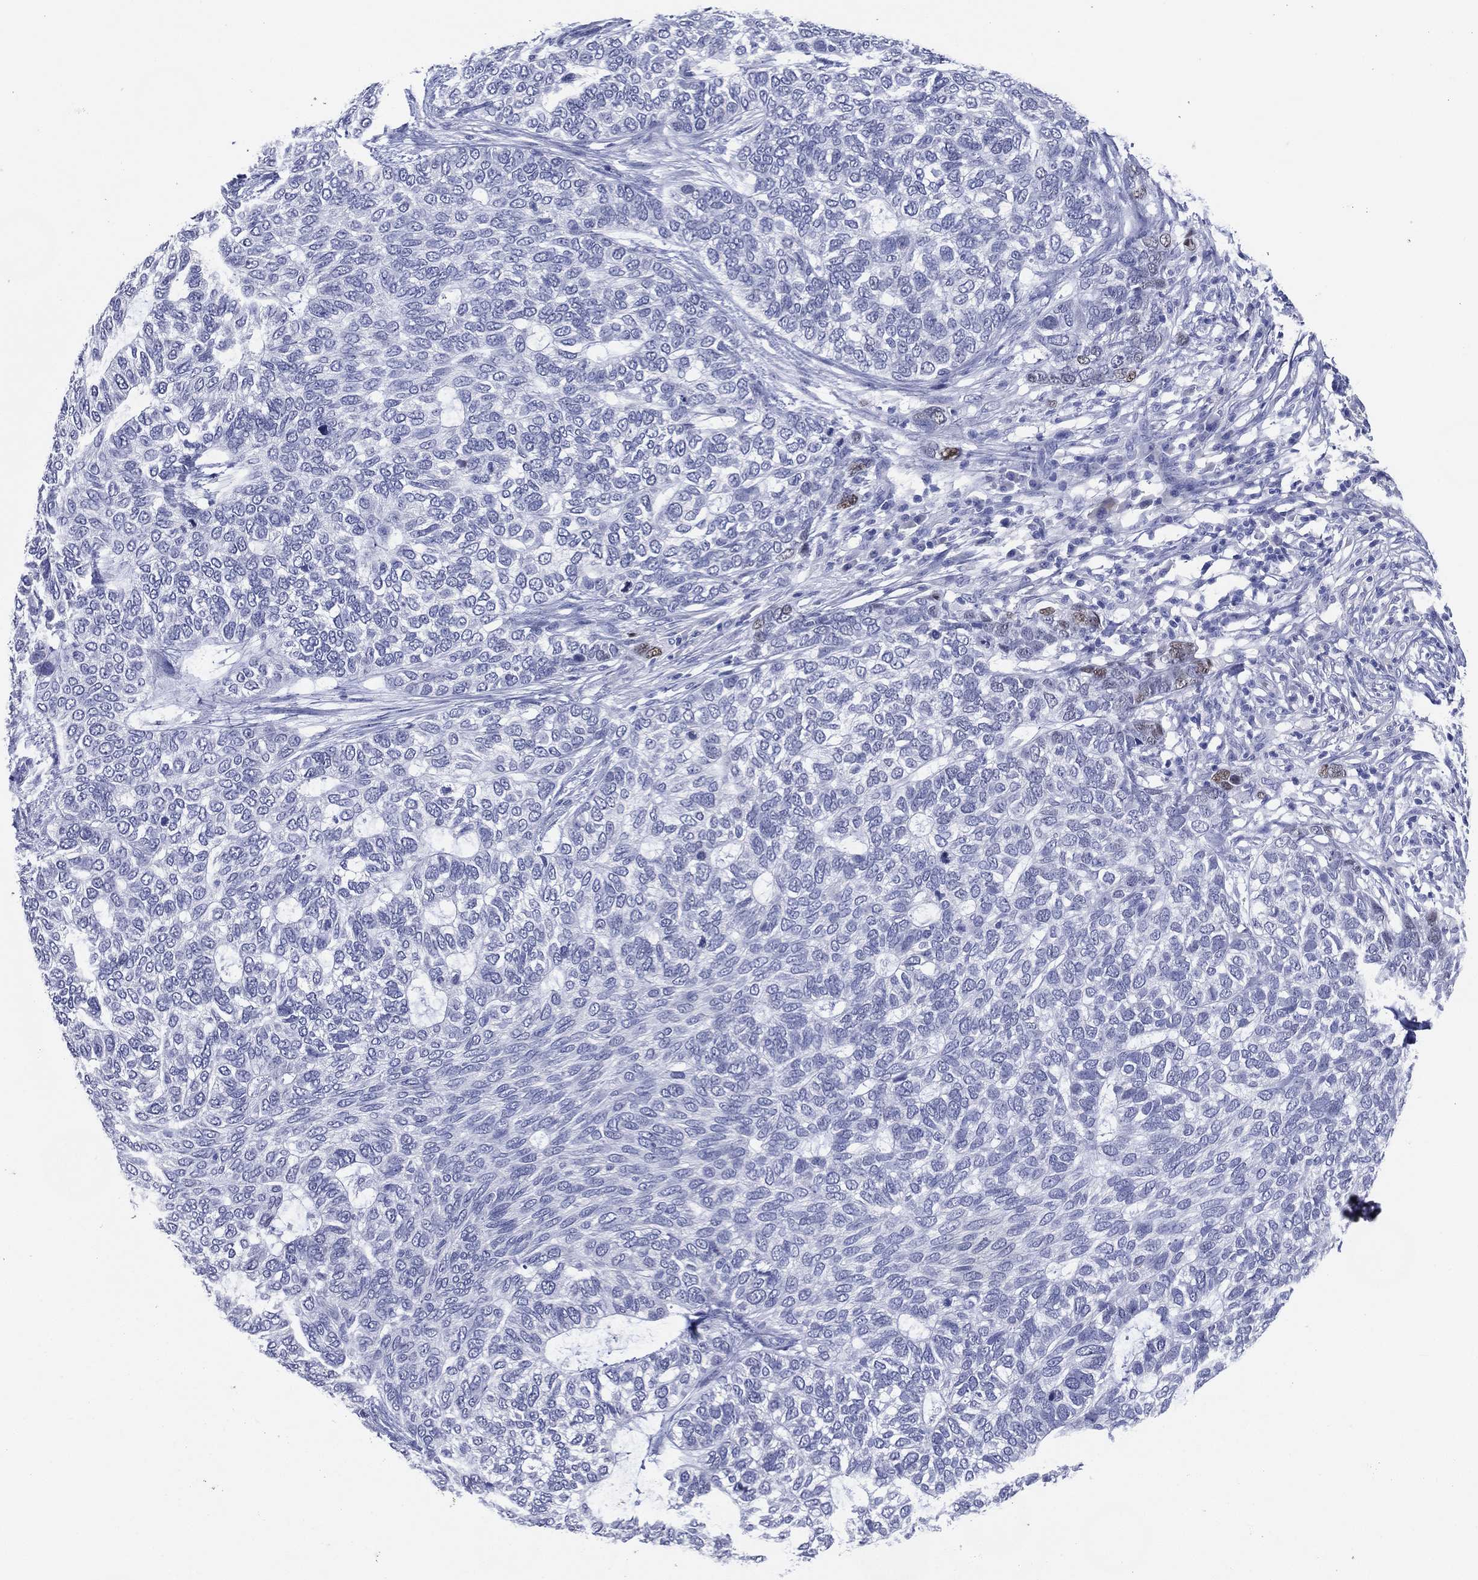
{"staining": {"intensity": "negative", "quantity": "none", "location": "none"}, "tissue": "skin cancer", "cell_type": "Tumor cells", "image_type": "cancer", "snomed": [{"axis": "morphology", "description": "Basal cell carcinoma"}, {"axis": "topography", "description": "Skin"}], "caption": "Immunohistochemical staining of human skin cancer displays no significant staining in tumor cells. (Stains: DAB IHC with hematoxylin counter stain, Microscopy: brightfield microscopy at high magnification).", "gene": "TFAP2A", "patient": {"sex": "female", "age": 65}}